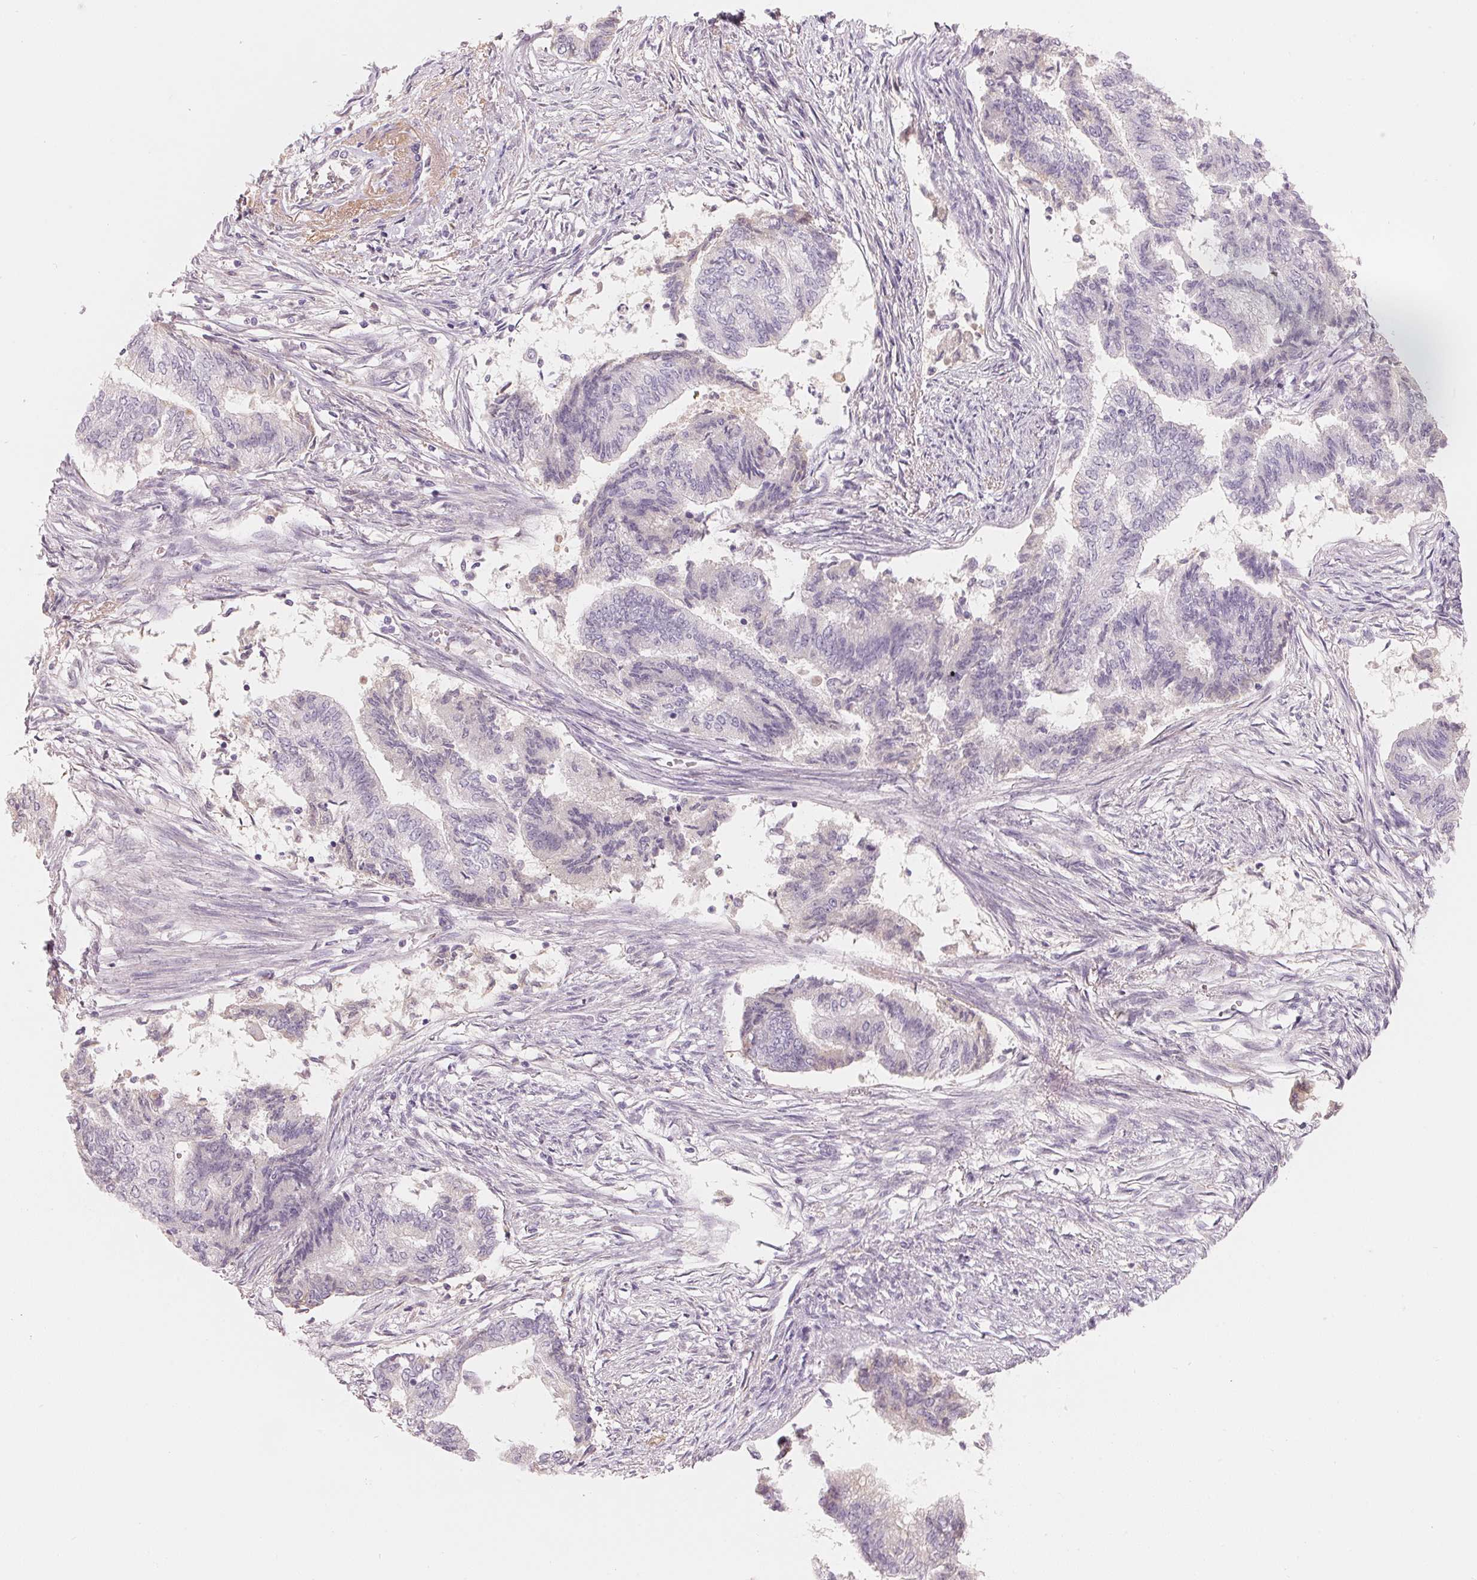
{"staining": {"intensity": "negative", "quantity": "none", "location": "none"}, "tissue": "endometrial cancer", "cell_type": "Tumor cells", "image_type": "cancer", "snomed": [{"axis": "morphology", "description": "Adenocarcinoma, NOS"}, {"axis": "topography", "description": "Endometrium"}], "caption": "The histopathology image demonstrates no significant expression in tumor cells of adenocarcinoma (endometrial).", "gene": "CFHR2", "patient": {"sex": "female", "age": 65}}